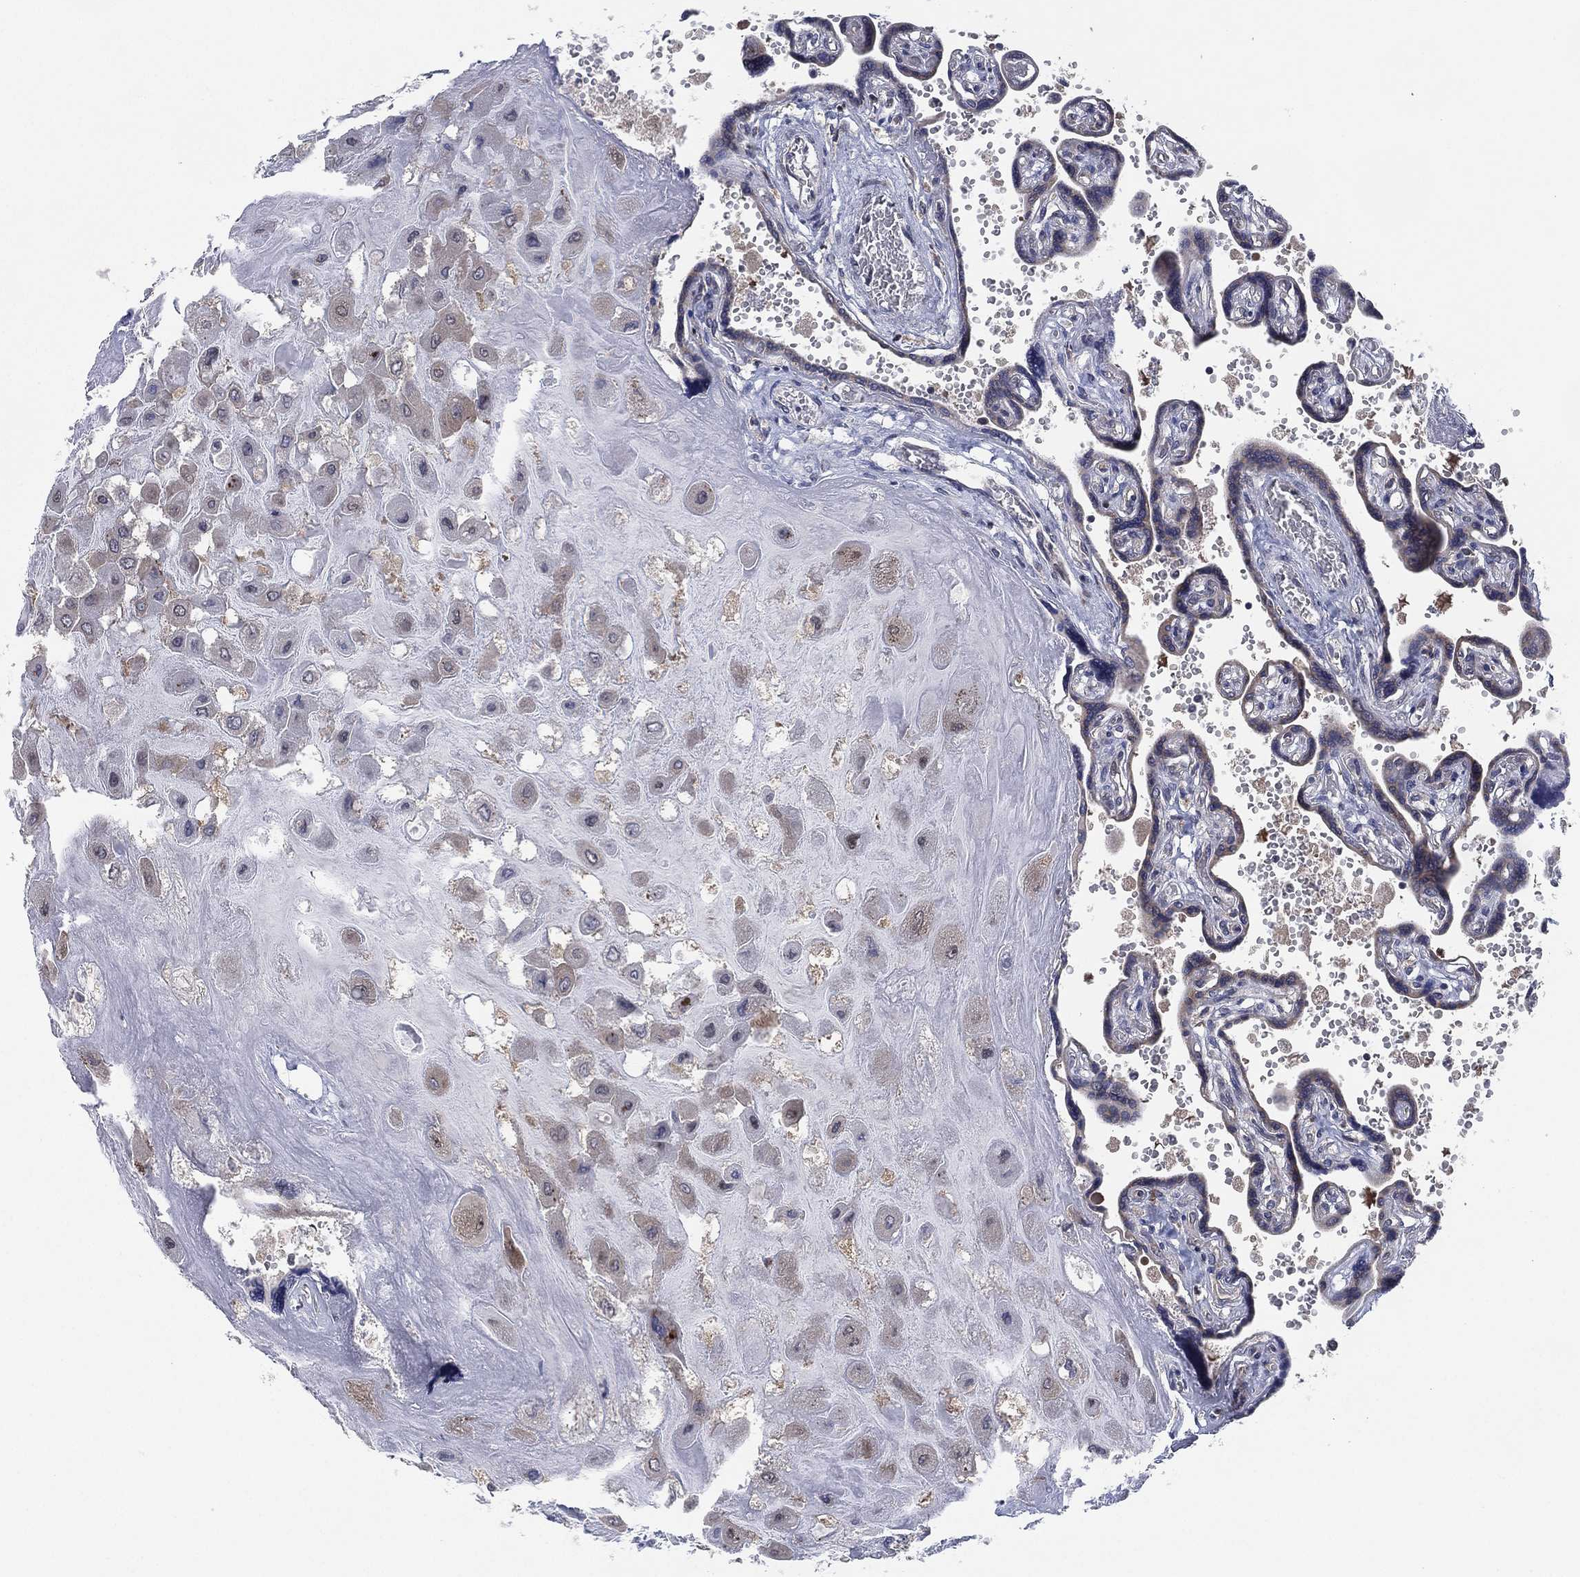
{"staining": {"intensity": "weak", "quantity": "<25%", "location": "cytoplasmic/membranous"}, "tissue": "placenta", "cell_type": "Decidual cells", "image_type": "normal", "snomed": [{"axis": "morphology", "description": "Normal tissue, NOS"}, {"axis": "topography", "description": "Placenta"}], "caption": "Unremarkable placenta was stained to show a protein in brown. There is no significant positivity in decidual cells. The staining is performed using DAB brown chromogen with nuclei counter-stained in using hematoxylin.", "gene": "FAM104A", "patient": {"sex": "female", "age": 32}}